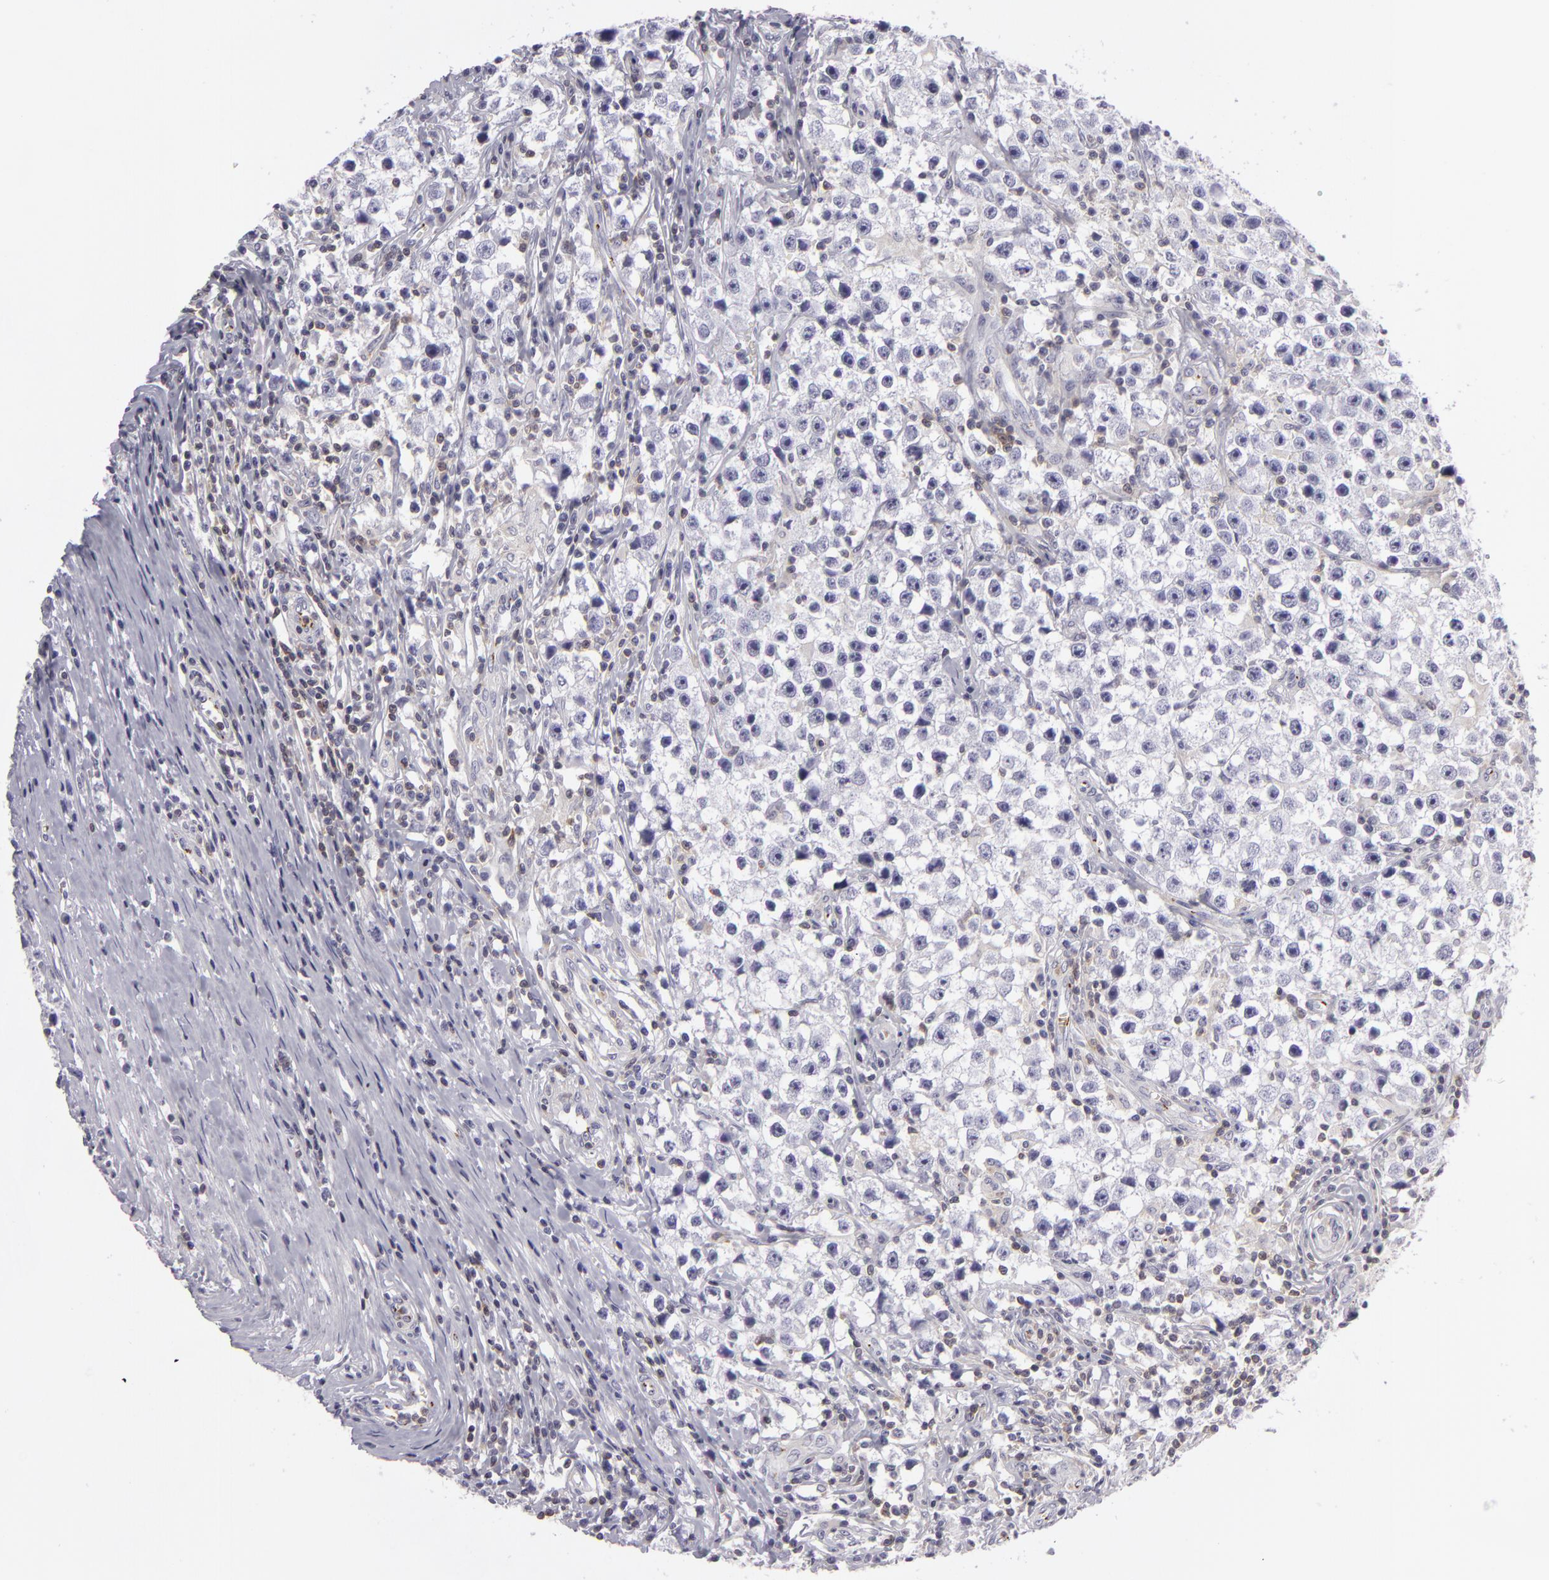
{"staining": {"intensity": "negative", "quantity": "none", "location": "none"}, "tissue": "testis cancer", "cell_type": "Tumor cells", "image_type": "cancer", "snomed": [{"axis": "morphology", "description": "Seminoma, NOS"}, {"axis": "topography", "description": "Testis"}], "caption": "Immunohistochemical staining of testis cancer reveals no significant expression in tumor cells. (DAB (3,3'-diaminobenzidine) IHC, high magnification).", "gene": "KCNAB2", "patient": {"sex": "male", "age": 35}}